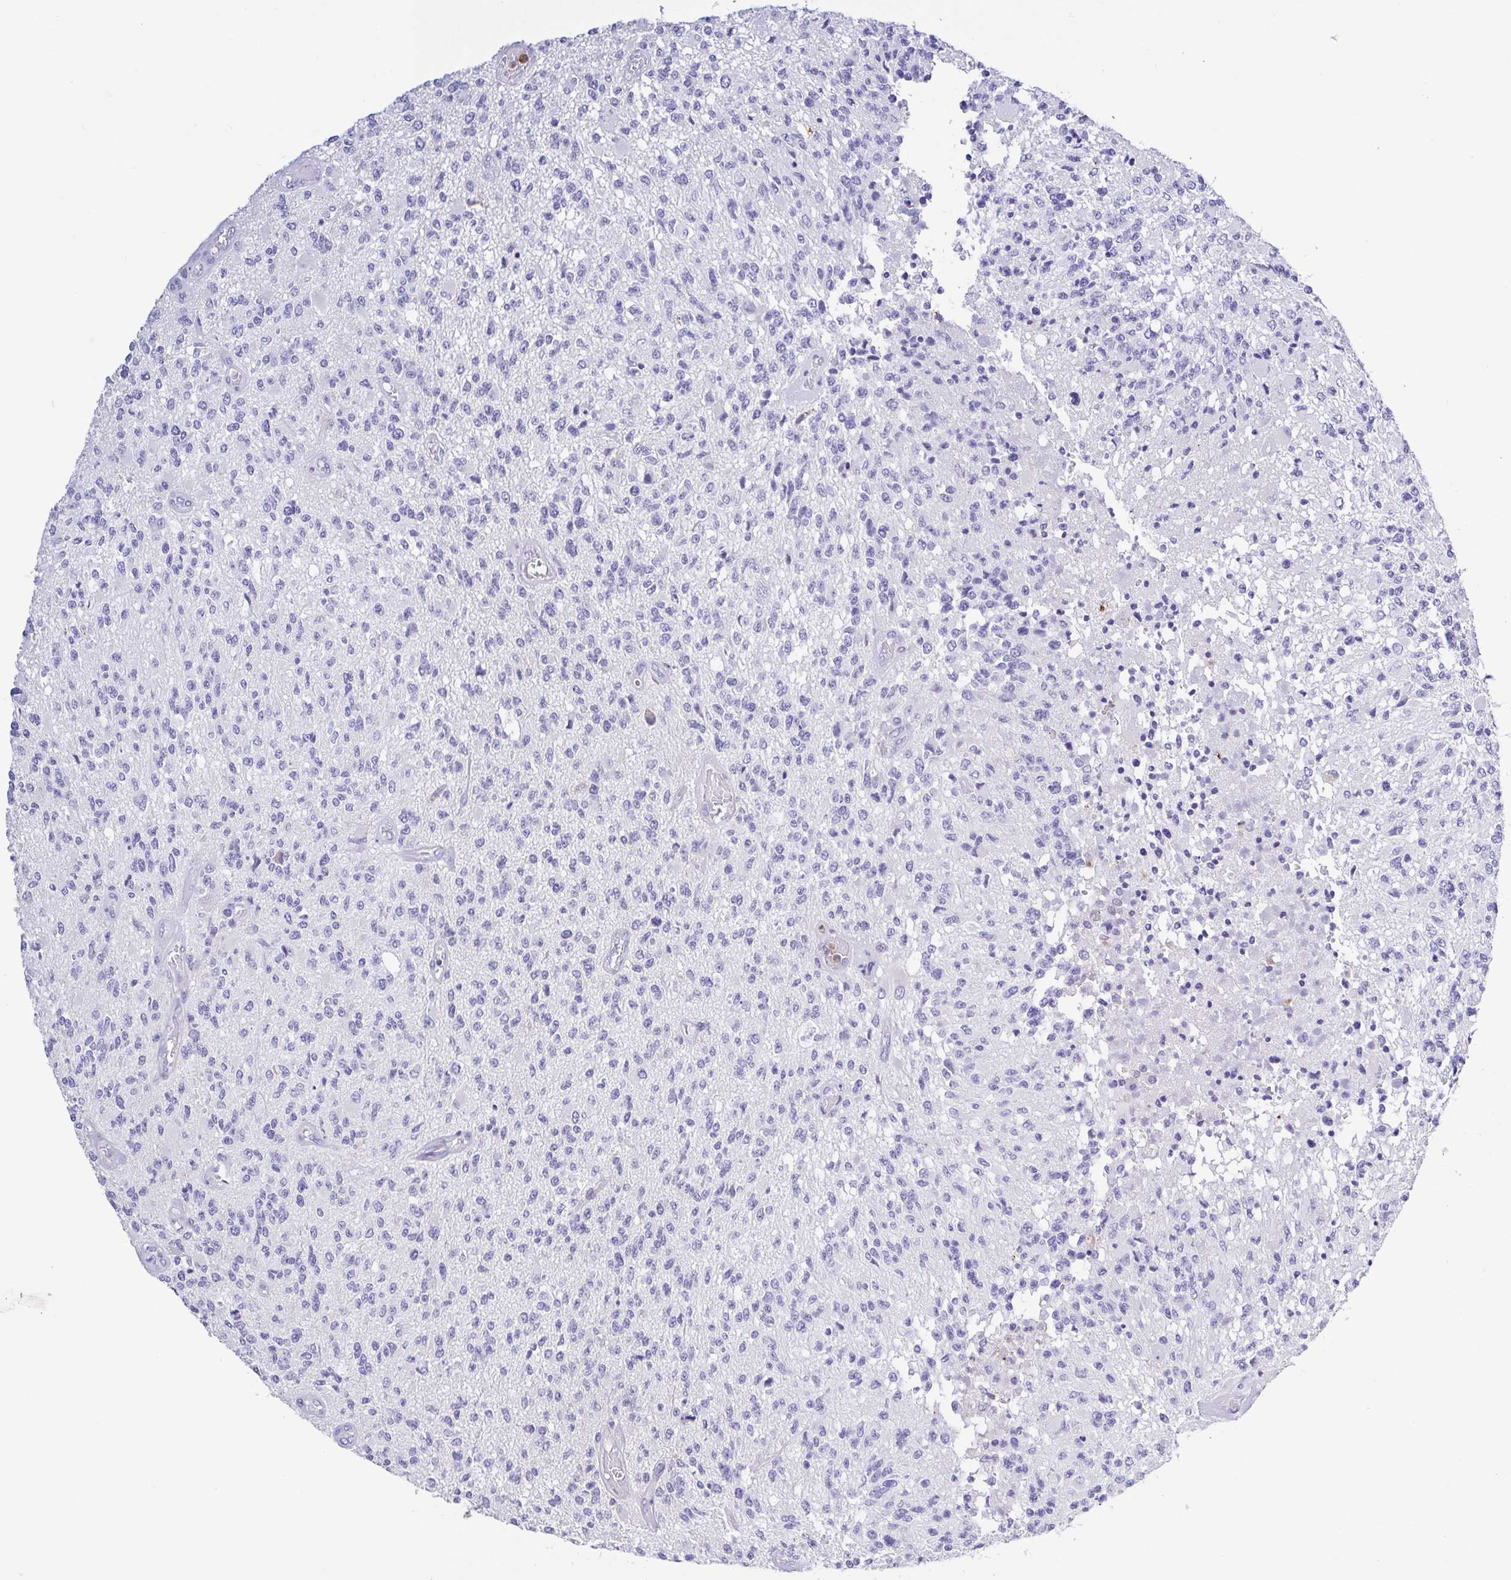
{"staining": {"intensity": "negative", "quantity": "none", "location": "none"}, "tissue": "glioma", "cell_type": "Tumor cells", "image_type": "cancer", "snomed": [{"axis": "morphology", "description": "Glioma, malignant, High grade"}, {"axis": "topography", "description": "Brain"}], "caption": "A high-resolution photomicrograph shows immunohistochemistry (IHC) staining of glioma, which reveals no significant positivity in tumor cells.", "gene": "PGLYRP1", "patient": {"sex": "female", "age": 63}}